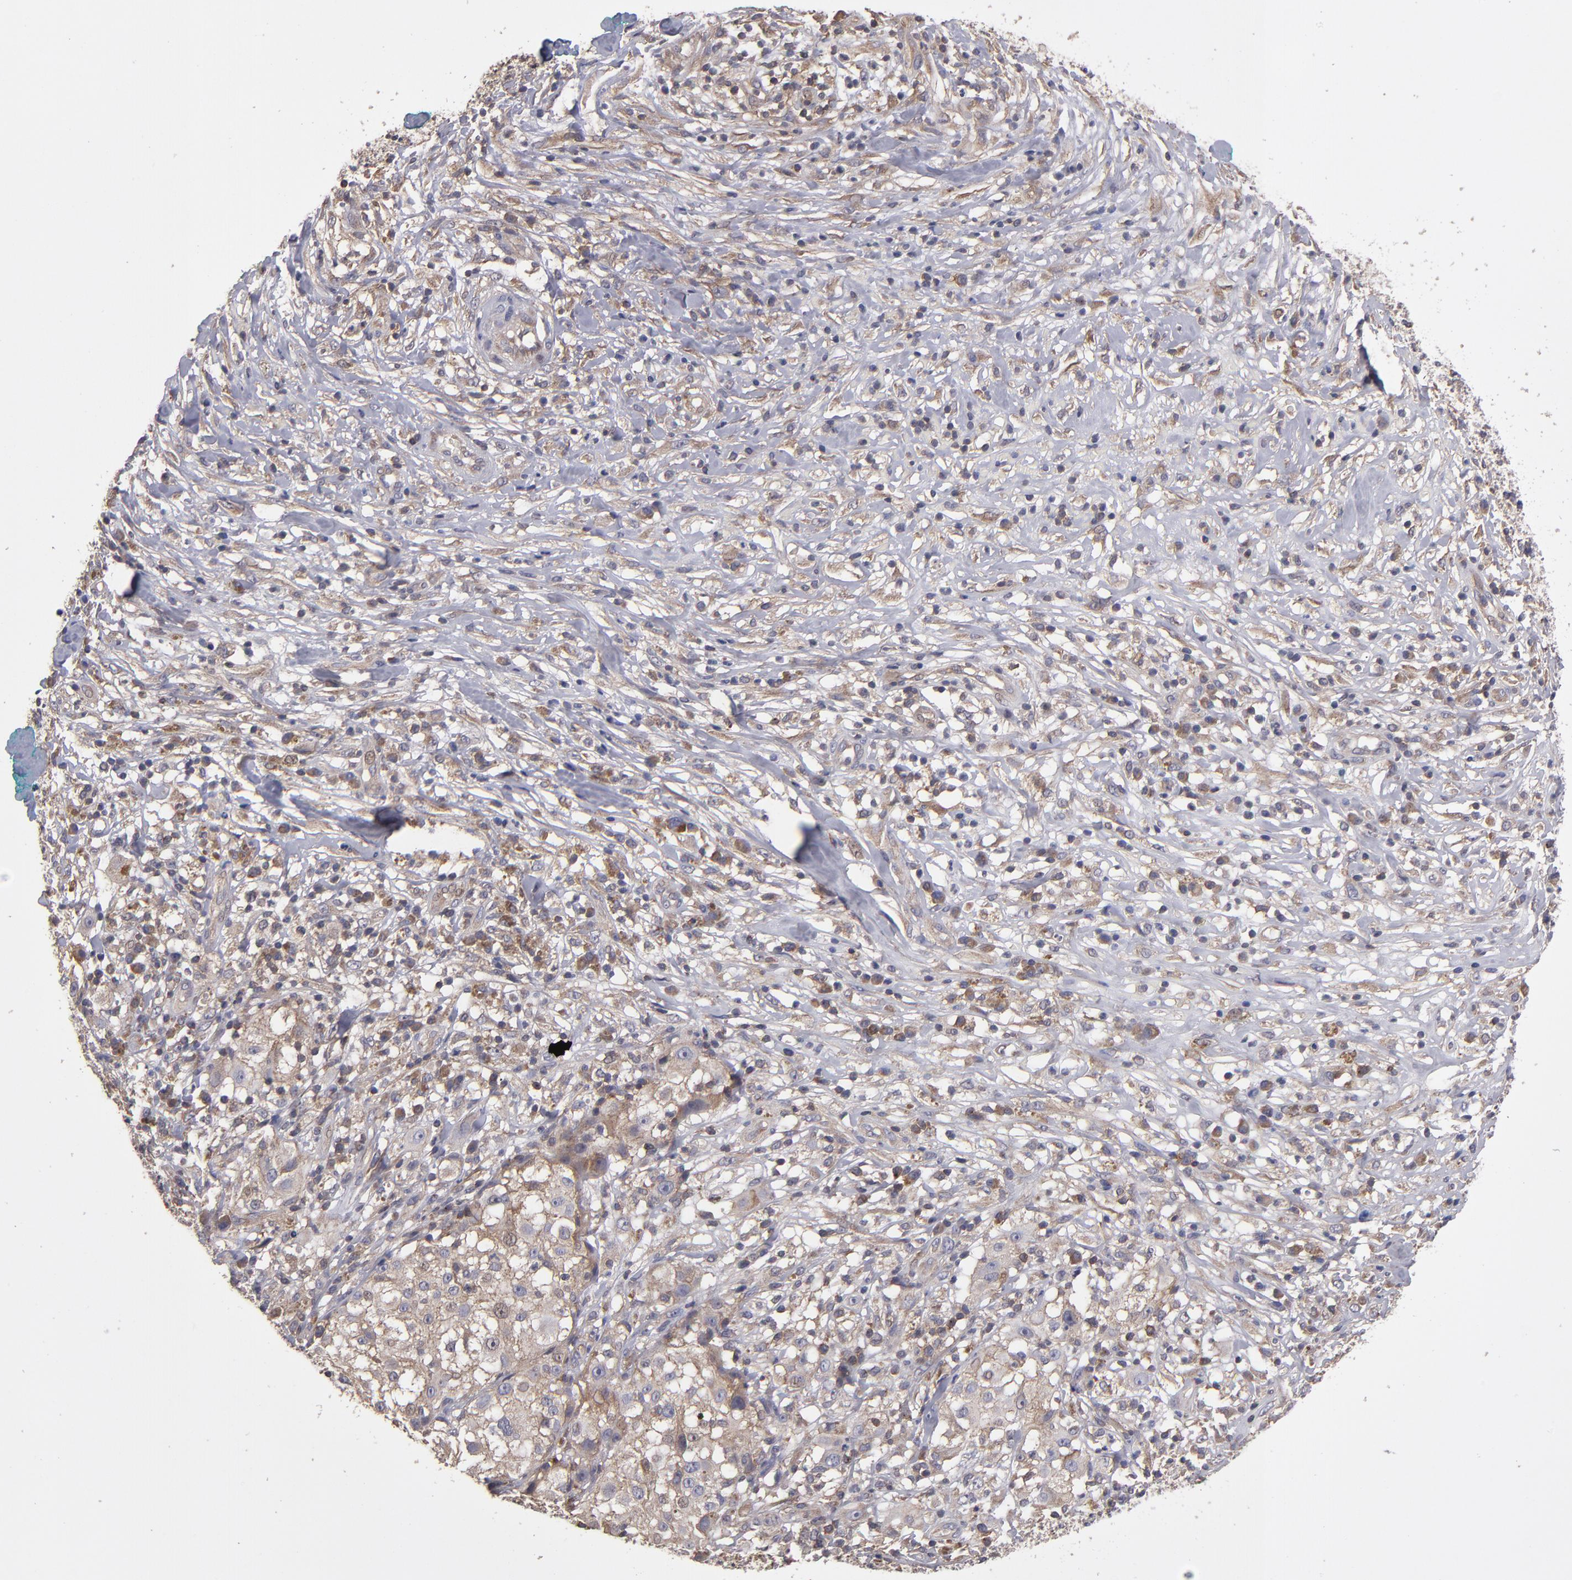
{"staining": {"intensity": "weak", "quantity": ">75%", "location": "cytoplasmic/membranous"}, "tissue": "melanoma", "cell_type": "Tumor cells", "image_type": "cancer", "snomed": [{"axis": "morphology", "description": "Necrosis, NOS"}, {"axis": "morphology", "description": "Malignant melanoma, NOS"}, {"axis": "topography", "description": "Skin"}], "caption": "Brown immunohistochemical staining in human melanoma shows weak cytoplasmic/membranous expression in approximately >75% of tumor cells. (IHC, brightfield microscopy, high magnification).", "gene": "NF2", "patient": {"sex": "female", "age": 87}}